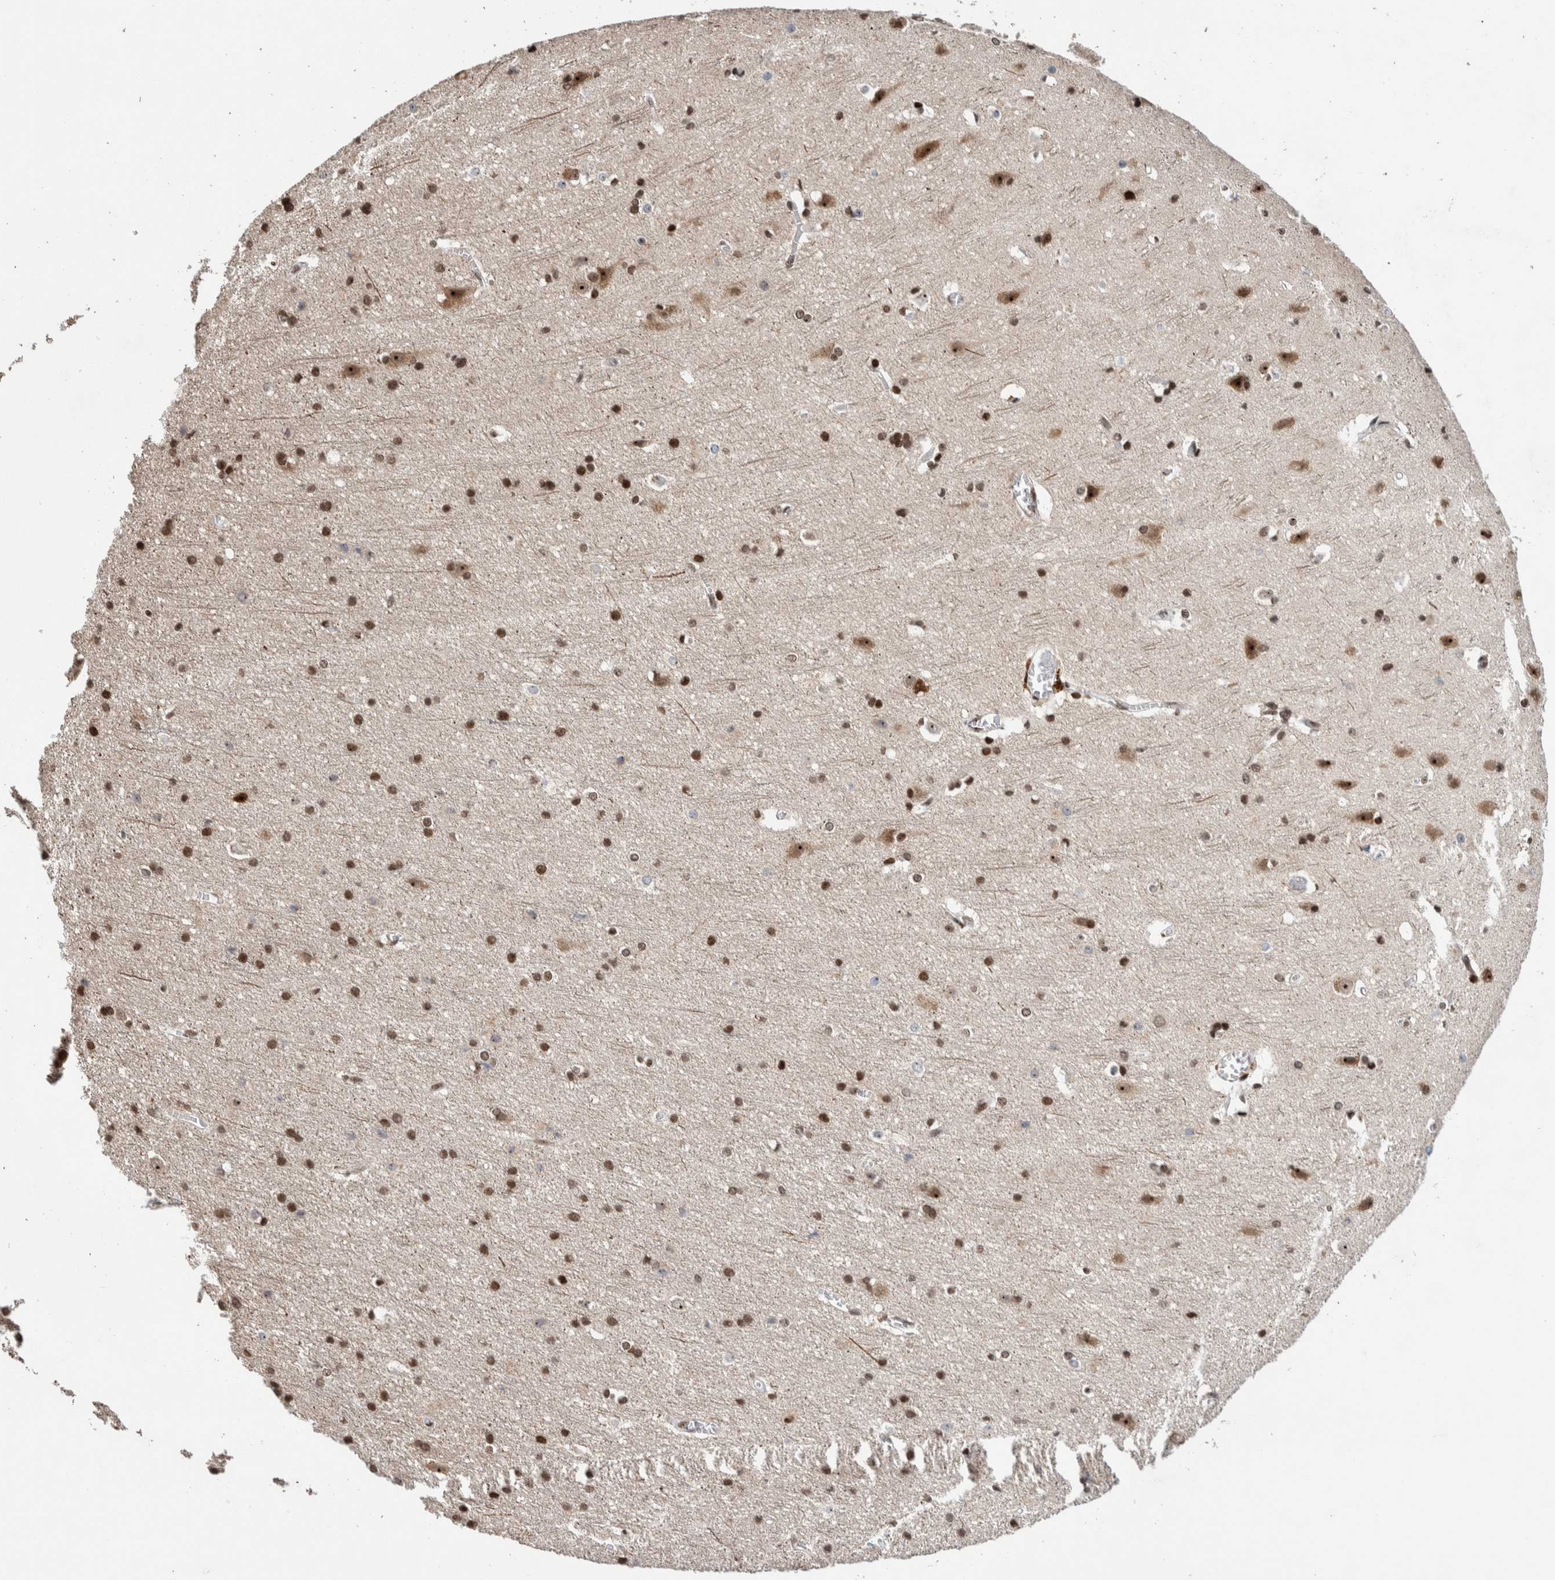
{"staining": {"intensity": "moderate", "quantity": ">75%", "location": "nuclear"}, "tissue": "cerebral cortex", "cell_type": "Endothelial cells", "image_type": "normal", "snomed": [{"axis": "morphology", "description": "Normal tissue, NOS"}, {"axis": "topography", "description": "Cerebral cortex"}], "caption": "Brown immunohistochemical staining in unremarkable human cerebral cortex reveals moderate nuclear expression in about >75% of endothelial cells. (DAB IHC, brown staining for protein, blue staining for nuclei).", "gene": "CHD4", "patient": {"sex": "male", "age": 54}}